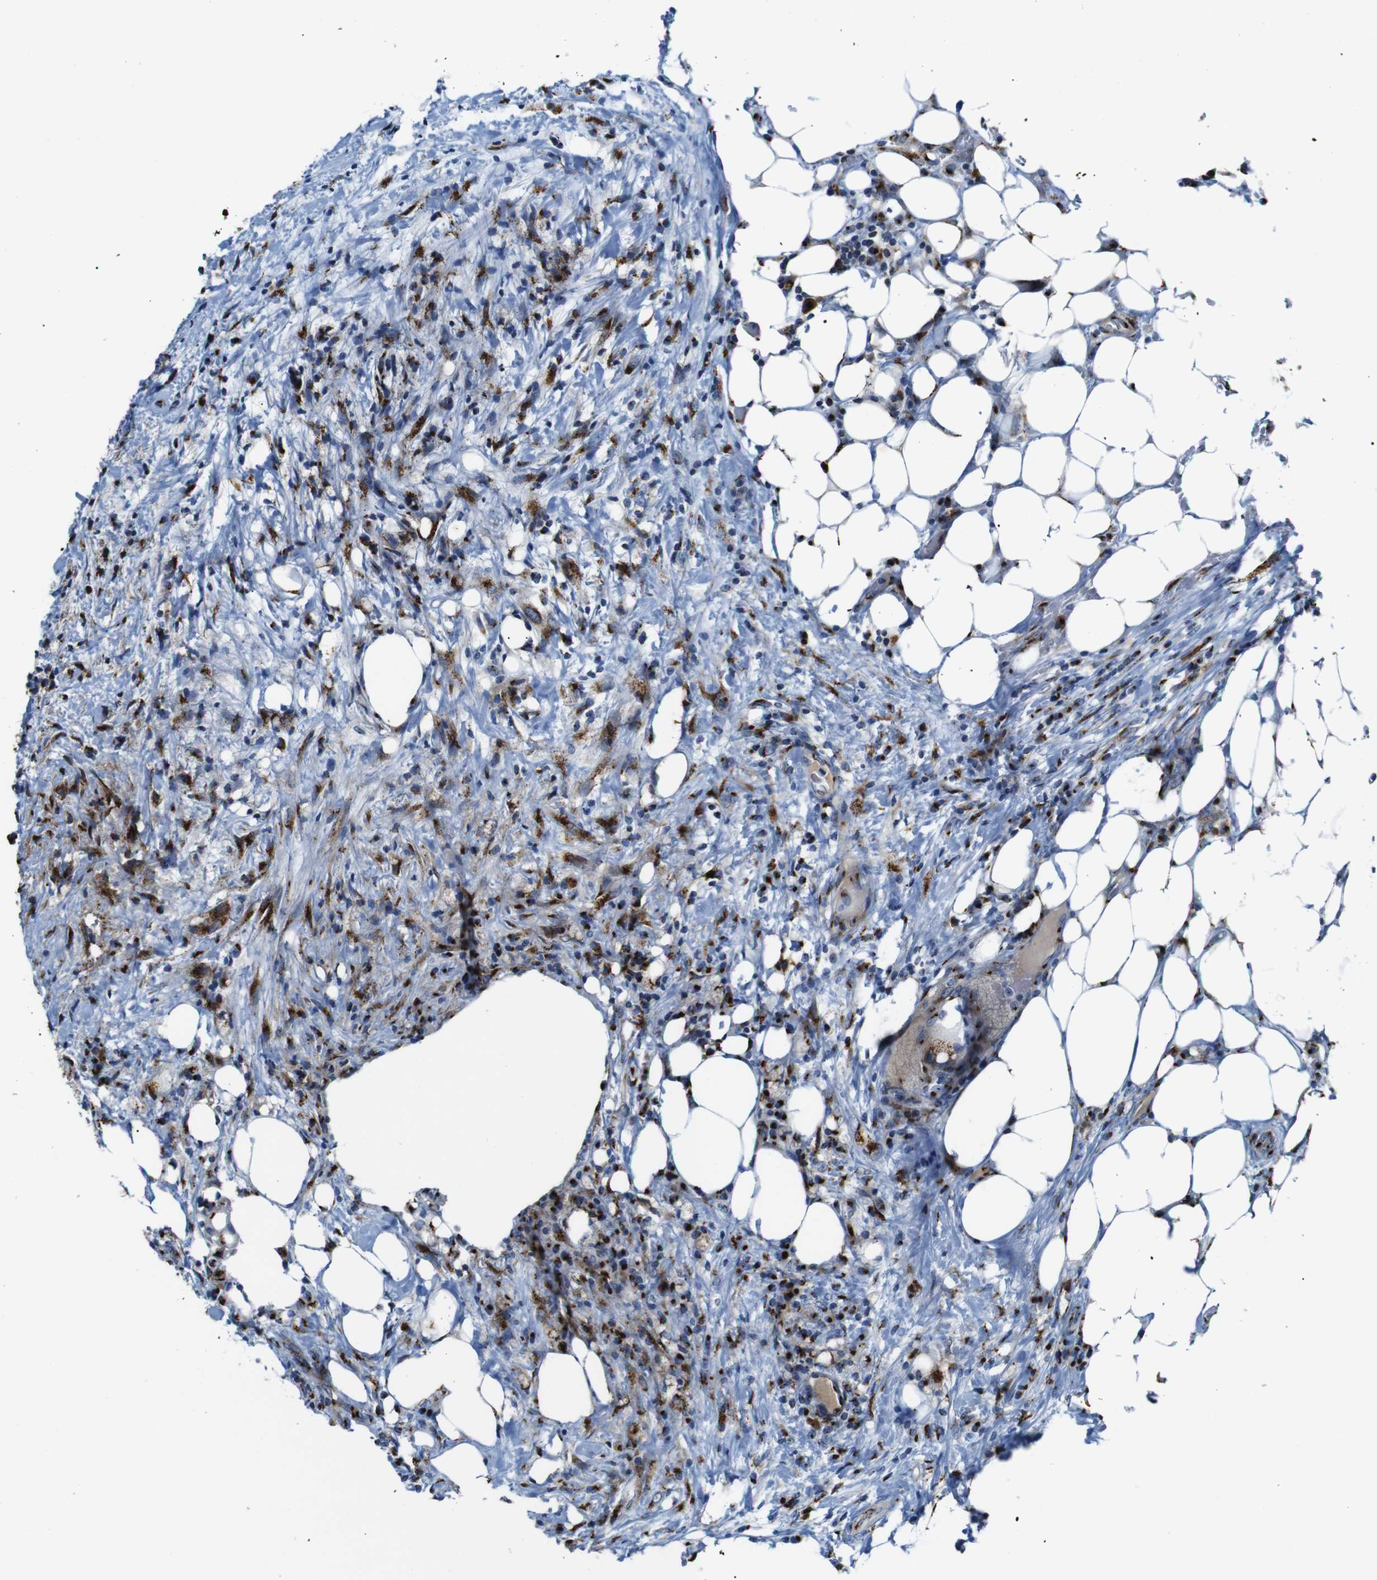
{"staining": {"intensity": "strong", "quantity": ">75%", "location": "cytoplasmic/membranous"}, "tissue": "colorectal cancer", "cell_type": "Tumor cells", "image_type": "cancer", "snomed": [{"axis": "morphology", "description": "Adenocarcinoma, NOS"}, {"axis": "topography", "description": "Colon"}], "caption": "Colorectal cancer tissue displays strong cytoplasmic/membranous positivity in approximately >75% of tumor cells (IHC, brightfield microscopy, high magnification).", "gene": "TGOLN2", "patient": {"sex": "male", "age": 71}}